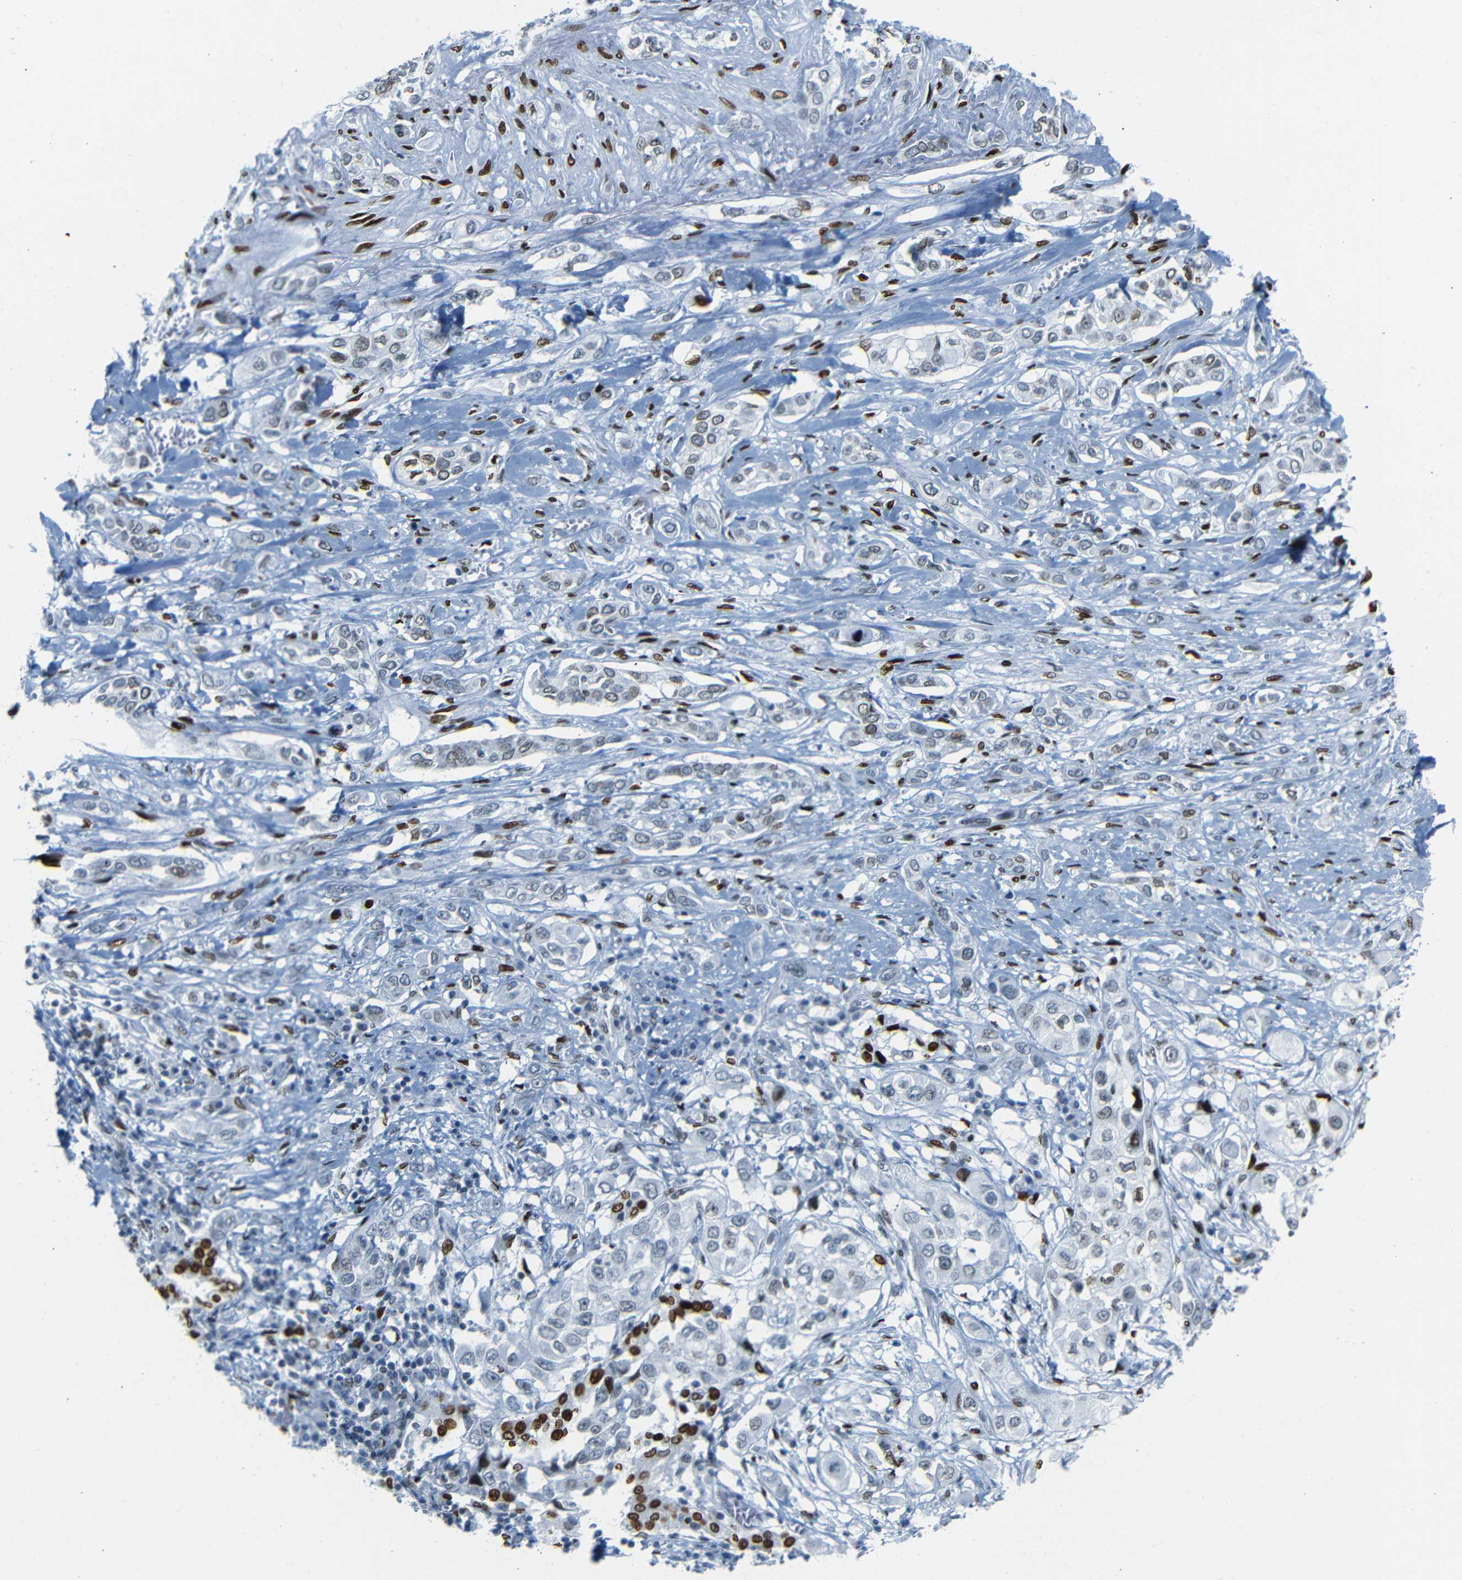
{"staining": {"intensity": "strong", "quantity": "25%-75%", "location": "nuclear"}, "tissue": "lung cancer", "cell_type": "Tumor cells", "image_type": "cancer", "snomed": [{"axis": "morphology", "description": "Squamous cell carcinoma, NOS"}, {"axis": "topography", "description": "Lung"}], "caption": "Lung squamous cell carcinoma stained with DAB IHC exhibits high levels of strong nuclear positivity in about 25%-75% of tumor cells.", "gene": "NPIPB15", "patient": {"sex": "male", "age": 71}}